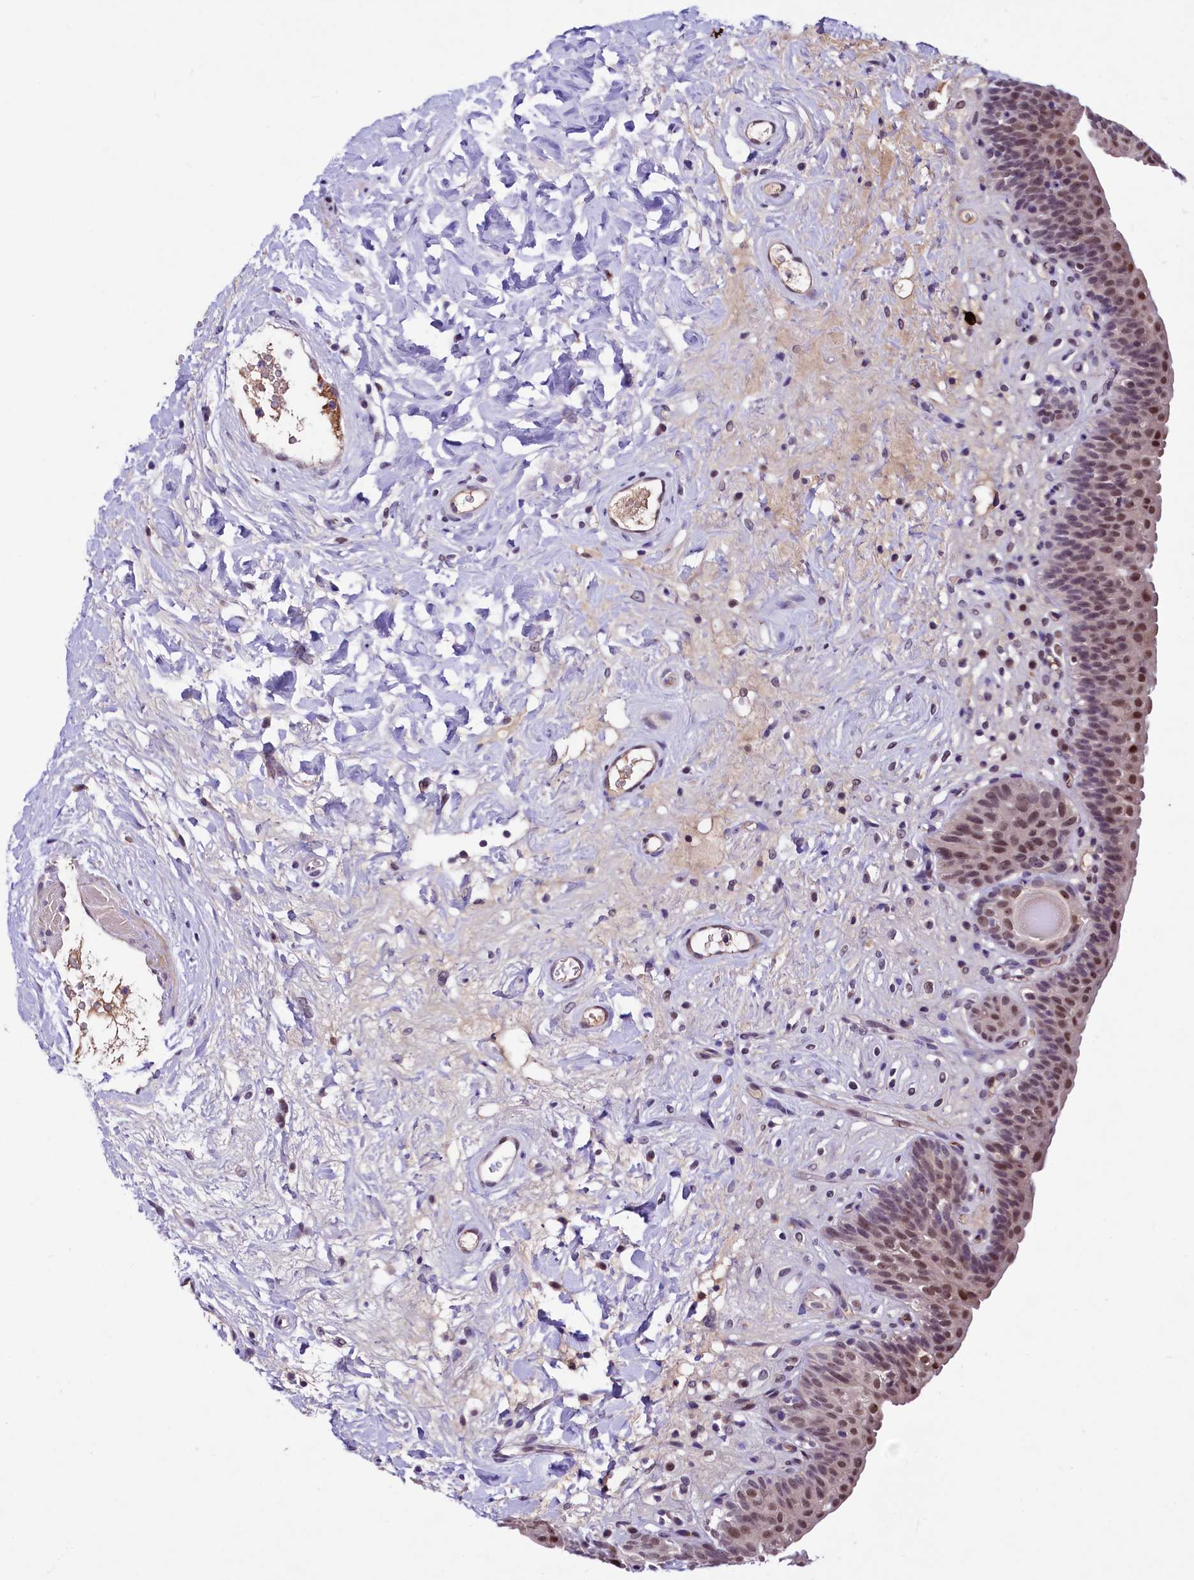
{"staining": {"intensity": "moderate", "quantity": ">75%", "location": "nuclear"}, "tissue": "urinary bladder", "cell_type": "Urothelial cells", "image_type": "normal", "snomed": [{"axis": "morphology", "description": "Normal tissue, NOS"}, {"axis": "topography", "description": "Urinary bladder"}], "caption": "Protein staining of normal urinary bladder demonstrates moderate nuclear positivity in about >75% of urothelial cells.", "gene": "LEUTX", "patient": {"sex": "male", "age": 83}}